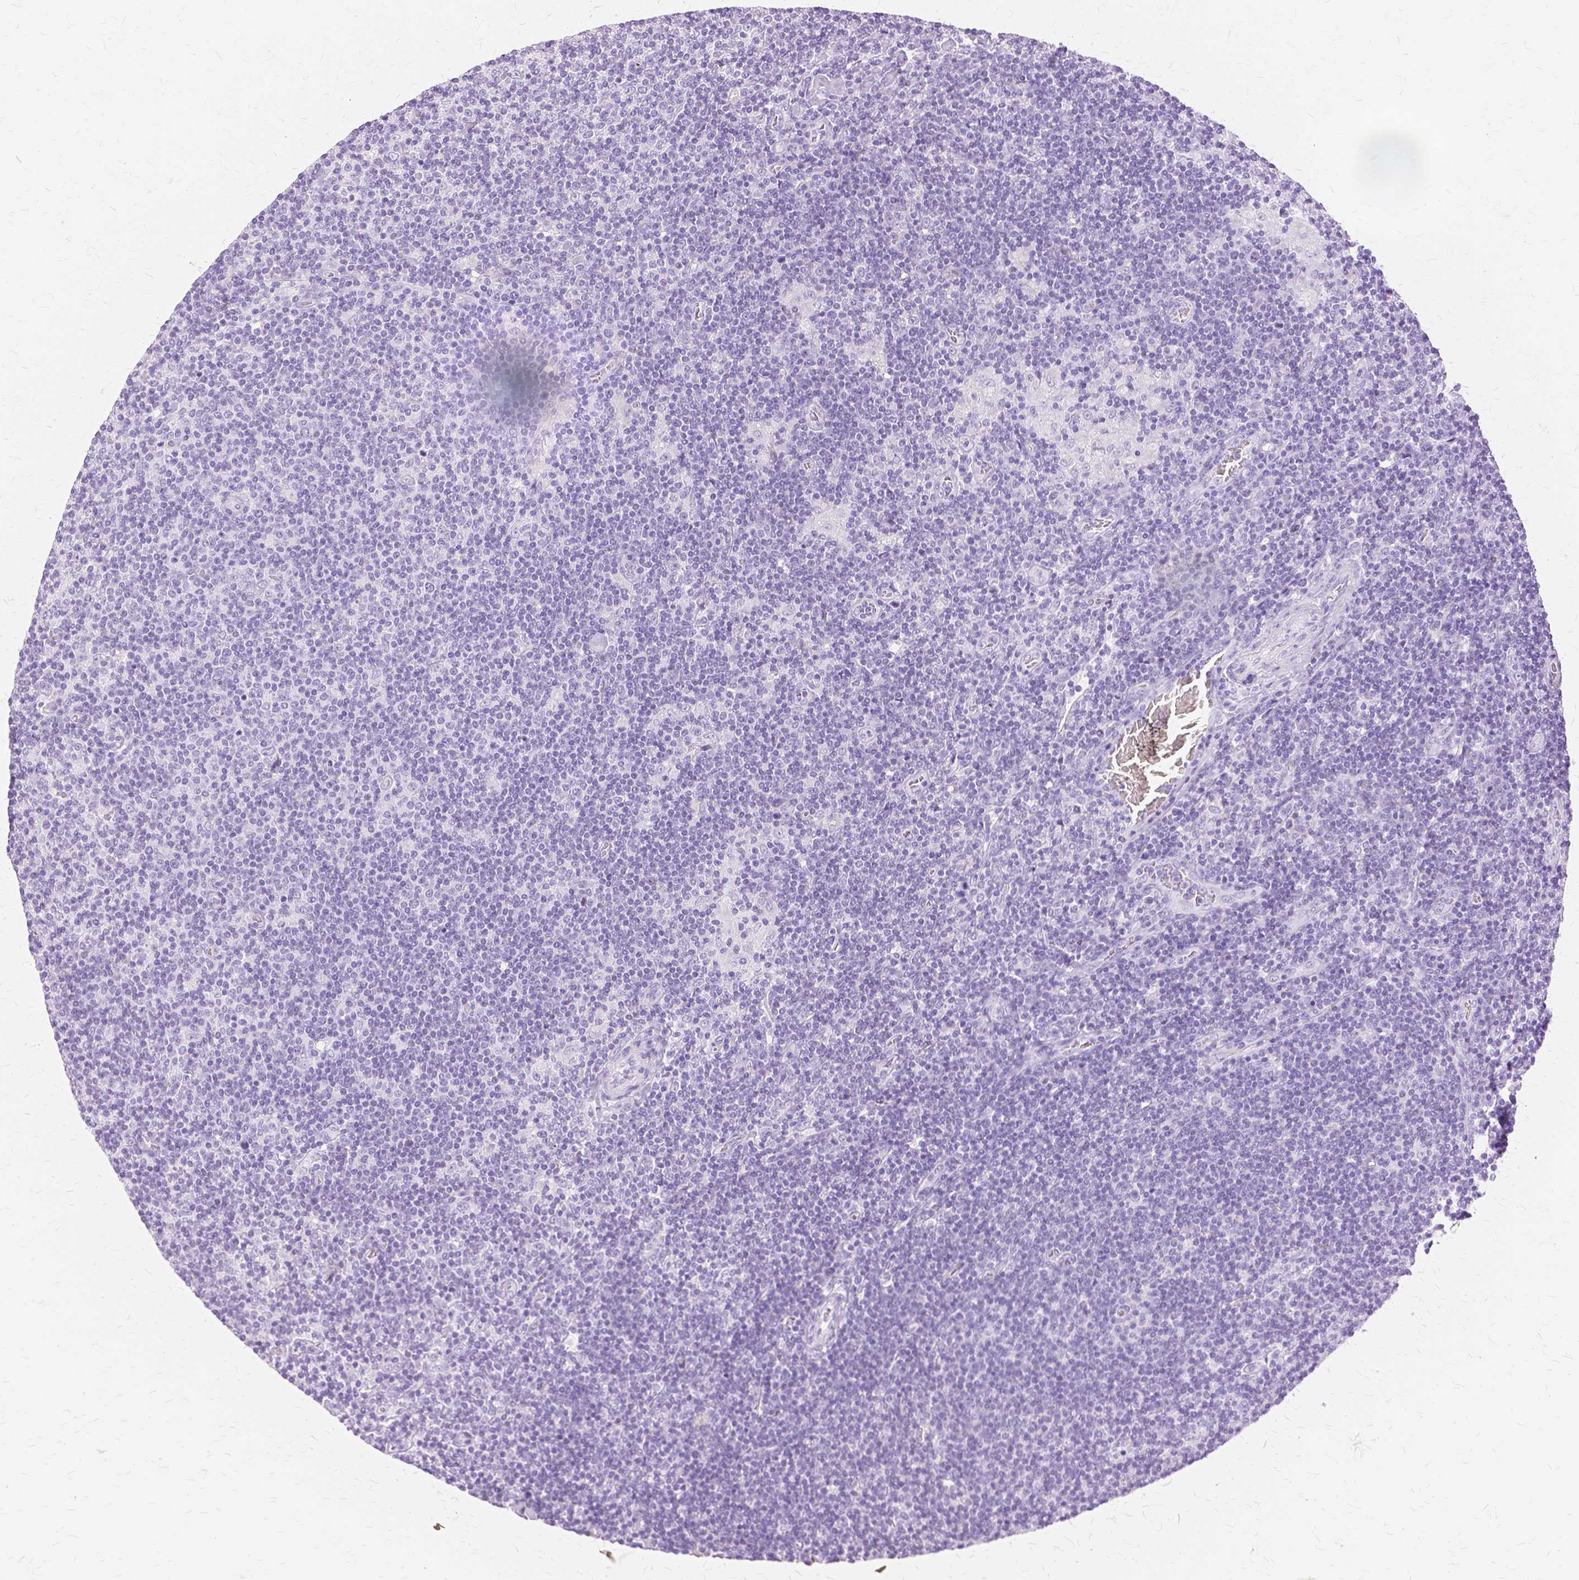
{"staining": {"intensity": "negative", "quantity": "none", "location": "none"}, "tissue": "lymphoma", "cell_type": "Tumor cells", "image_type": "cancer", "snomed": [{"axis": "morphology", "description": "Hodgkin's disease, NOS"}, {"axis": "topography", "description": "Lymph node"}], "caption": "An image of lymphoma stained for a protein displays no brown staining in tumor cells.", "gene": "TGM1", "patient": {"sex": "male", "age": 40}}